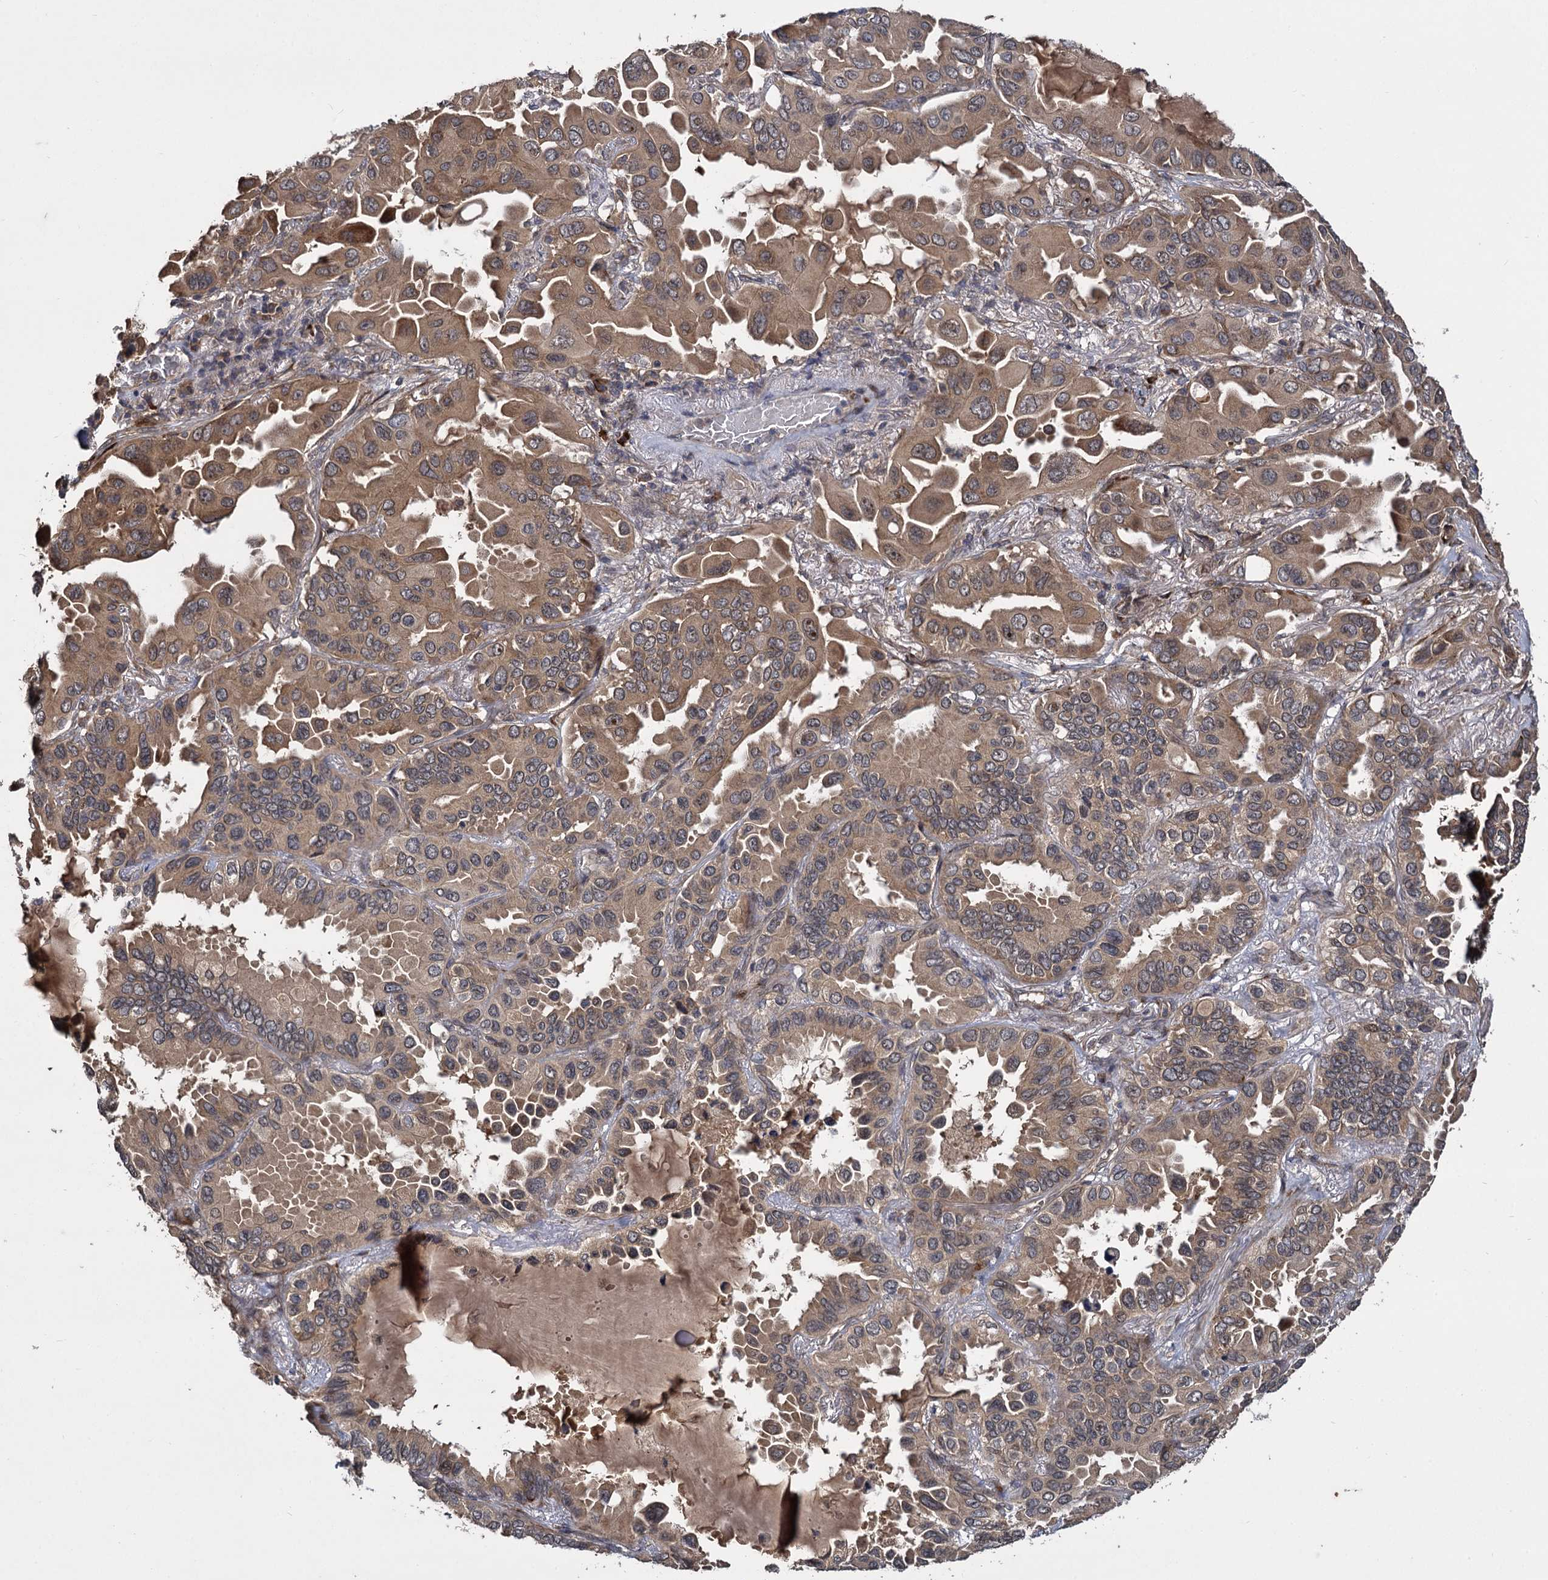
{"staining": {"intensity": "moderate", "quantity": ">75%", "location": "cytoplasmic/membranous"}, "tissue": "lung cancer", "cell_type": "Tumor cells", "image_type": "cancer", "snomed": [{"axis": "morphology", "description": "Adenocarcinoma, NOS"}, {"axis": "topography", "description": "Lung"}], "caption": "There is medium levels of moderate cytoplasmic/membranous staining in tumor cells of adenocarcinoma (lung), as demonstrated by immunohistochemical staining (brown color).", "gene": "INPPL1", "patient": {"sex": "male", "age": 64}}